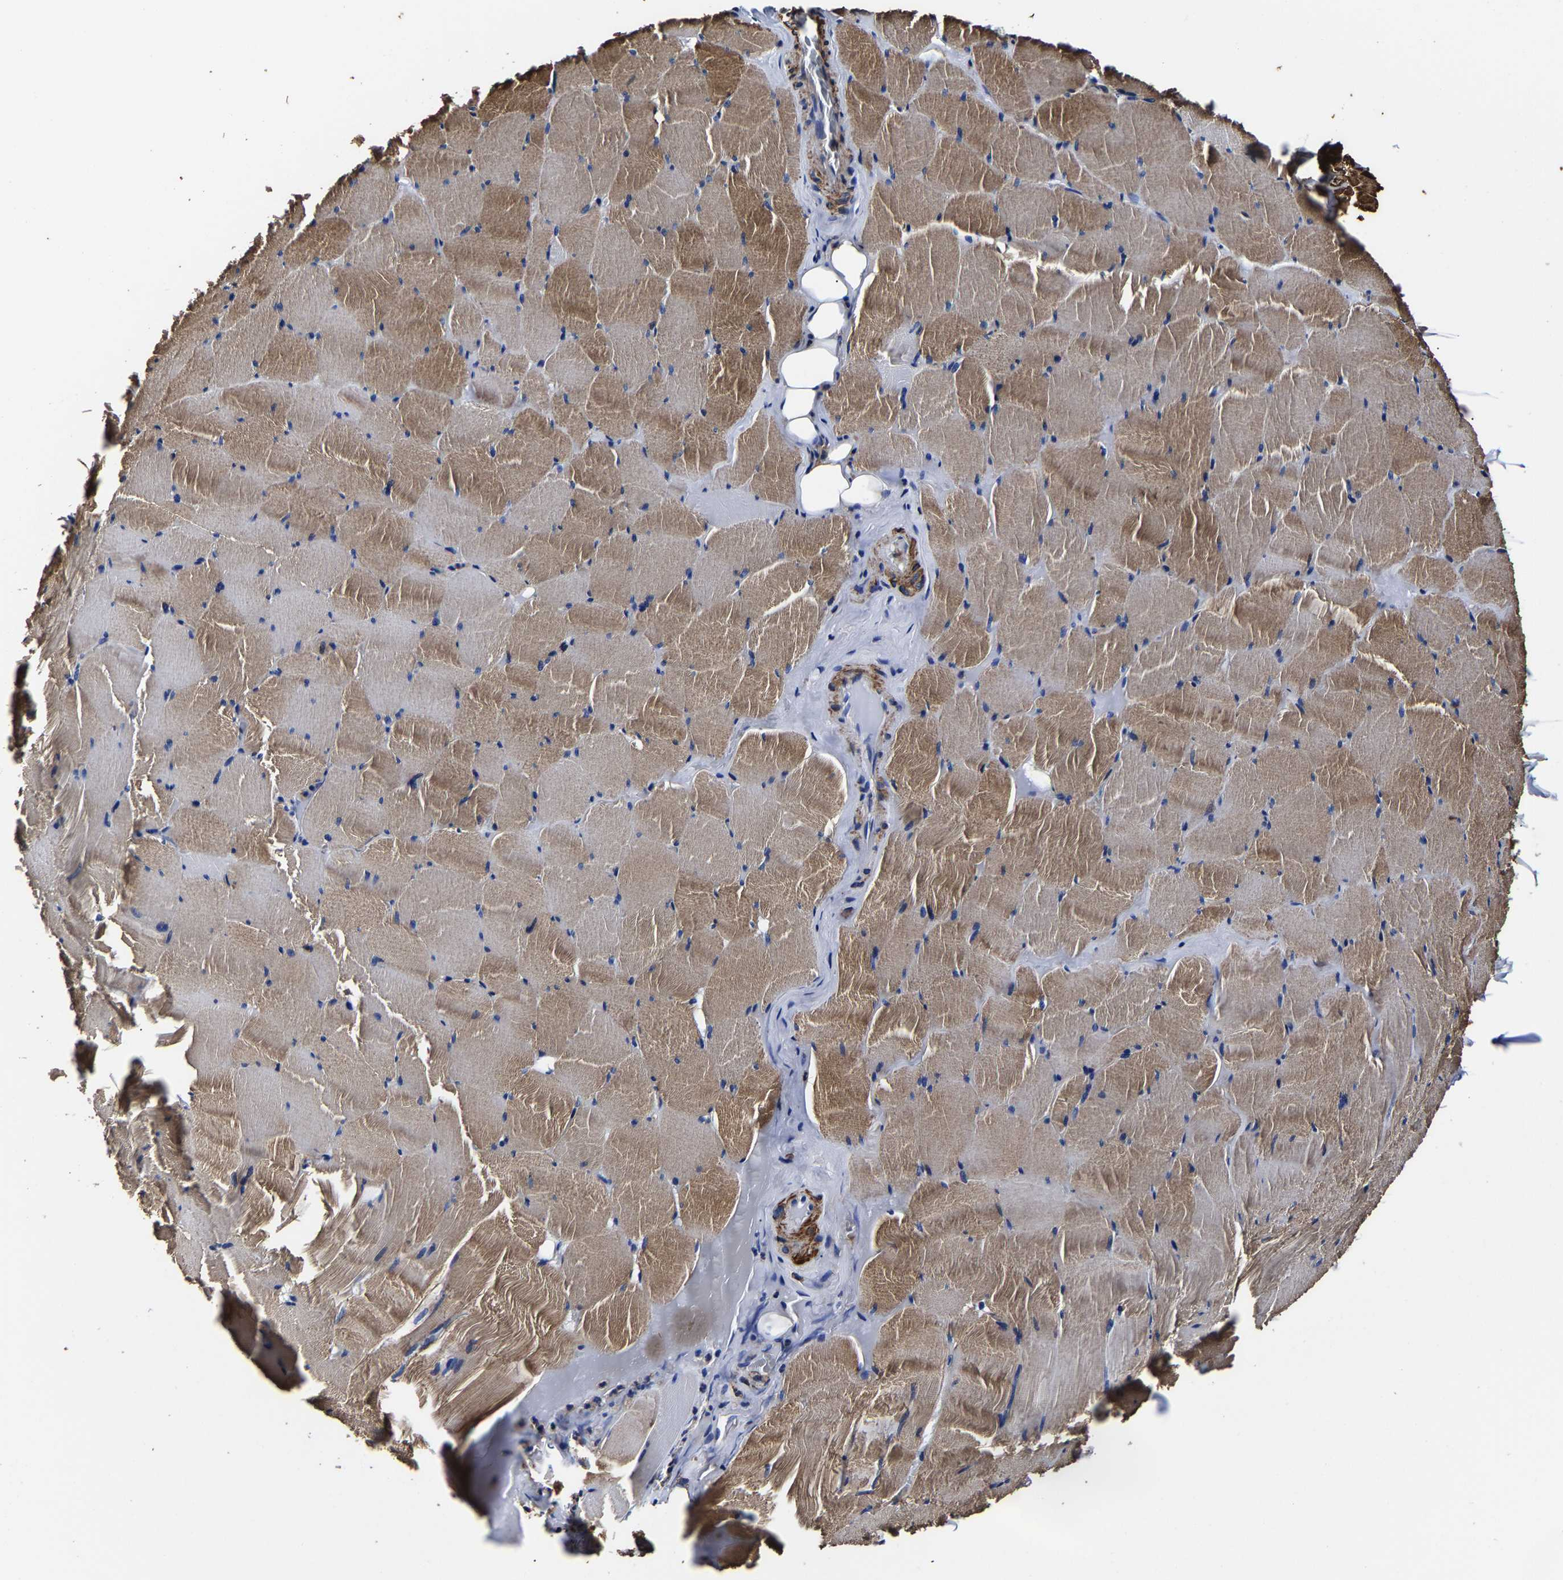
{"staining": {"intensity": "moderate", "quantity": ">75%", "location": "cytoplasmic/membranous"}, "tissue": "skeletal muscle", "cell_type": "Myocytes", "image_type": "normal", "snomed": [{"axis": "morphology", "description": "Normal tissue, NOS"}, {"axis": "topography", "description": "Skeletal muscle"}], "caption": "The histopathology image displays staining of benign skeletal muscle, revealing moderate cytoplasmic/membranous protein staining (brown color) within myocytes. (DAB (3,3'-diaminobenzidine) = brown stain, brightfield microscopy at high magnification).", "gene": "SSH3", "patient": {"sex": "male", "age": 62}}